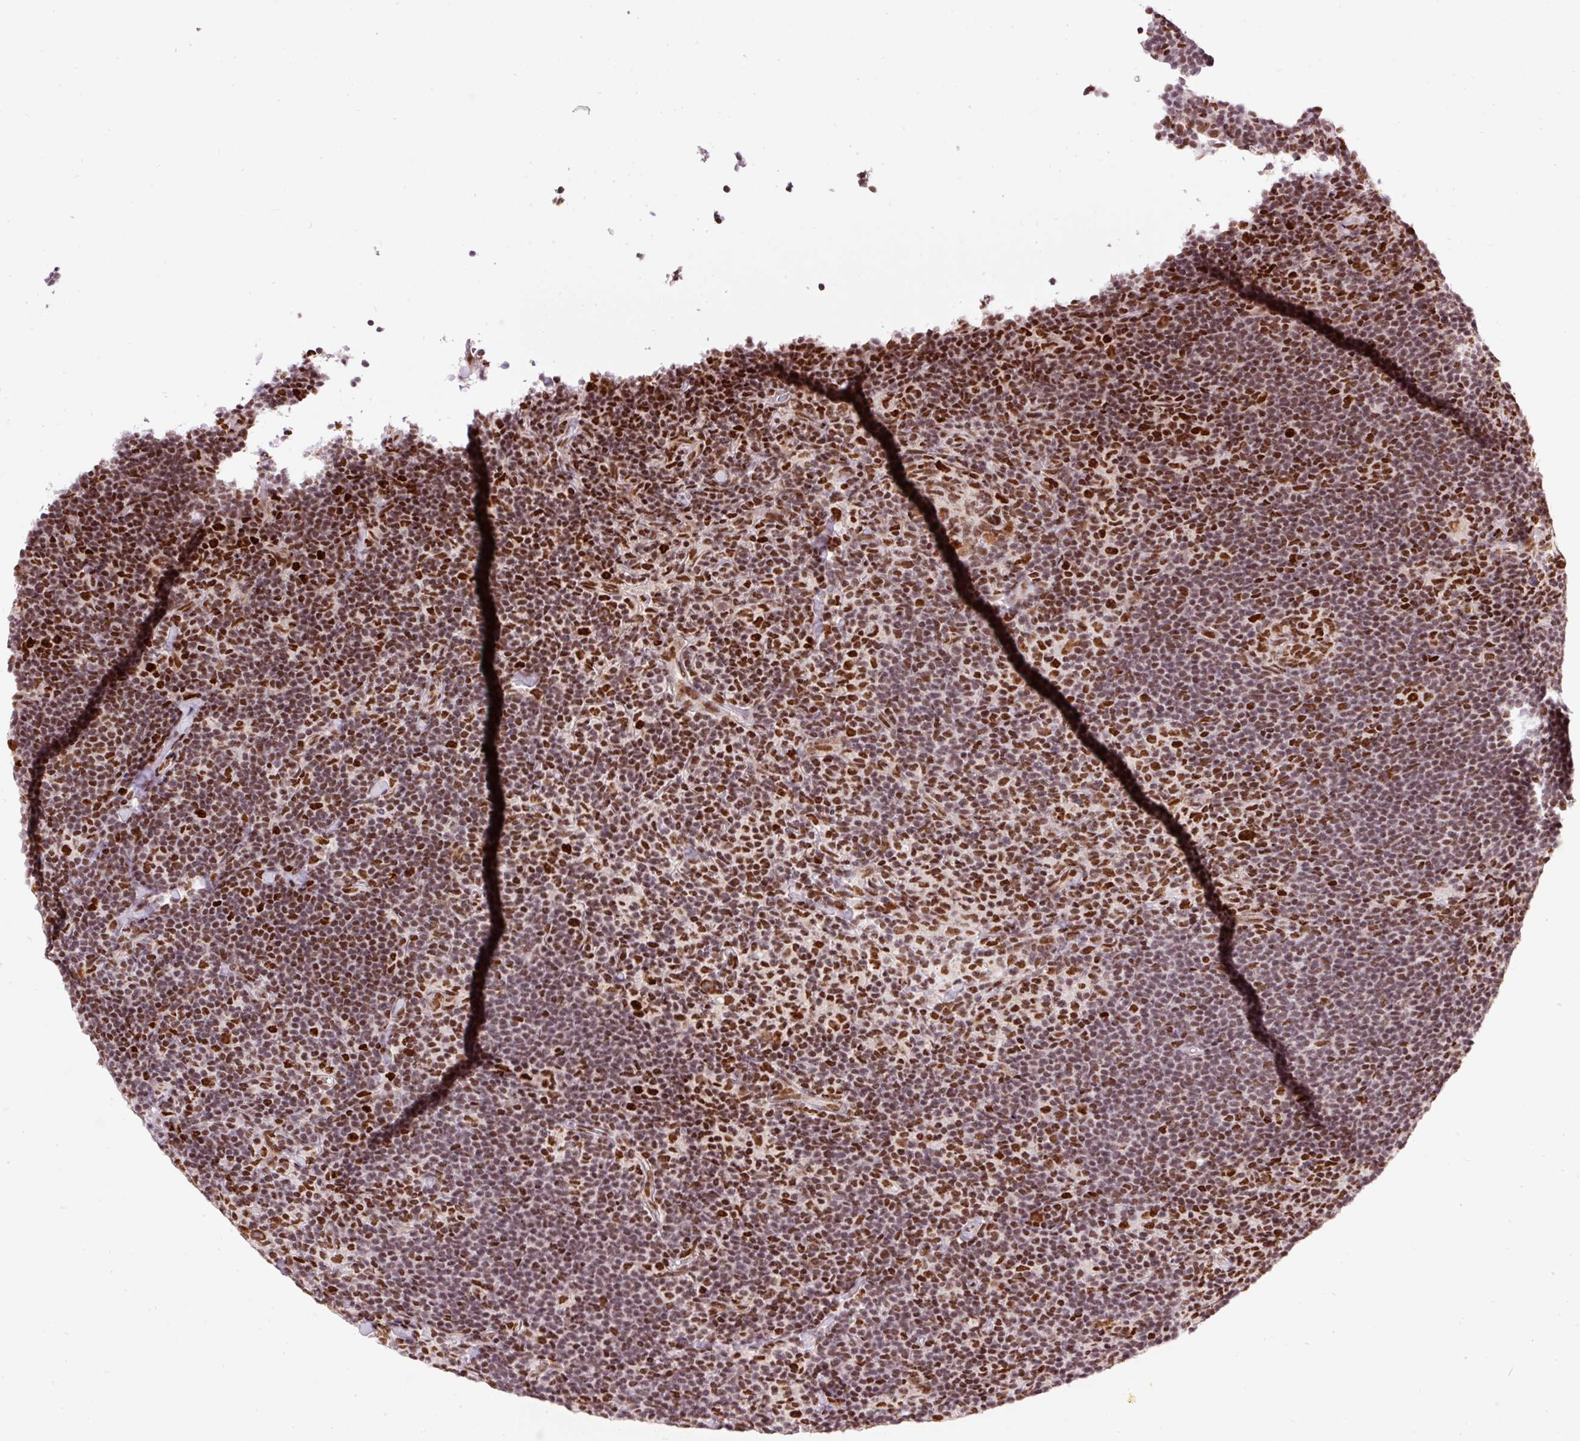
{"staining": {"intensity": "strong", "quantity": ">75%", "location": "nuclear"}, "tissue": "lymphoma", "cell_type": "Tumor cells", "image_type": "cancer", "snomed": [{"axis": "morphology", "description": "Hodgkin's disease, NOS"}, {"axis": "topography", "description": "Lymph node"}], "caption": "Protein analysis of Hodgkin's disease tissue exhibits strong nuclear staining in approximately >75% of tumor cells. (Brightfield microscopy of DAB IHC at high magnification).", "gene": "HNRNPC", "patient": {"sex": "female", "age": 57}}